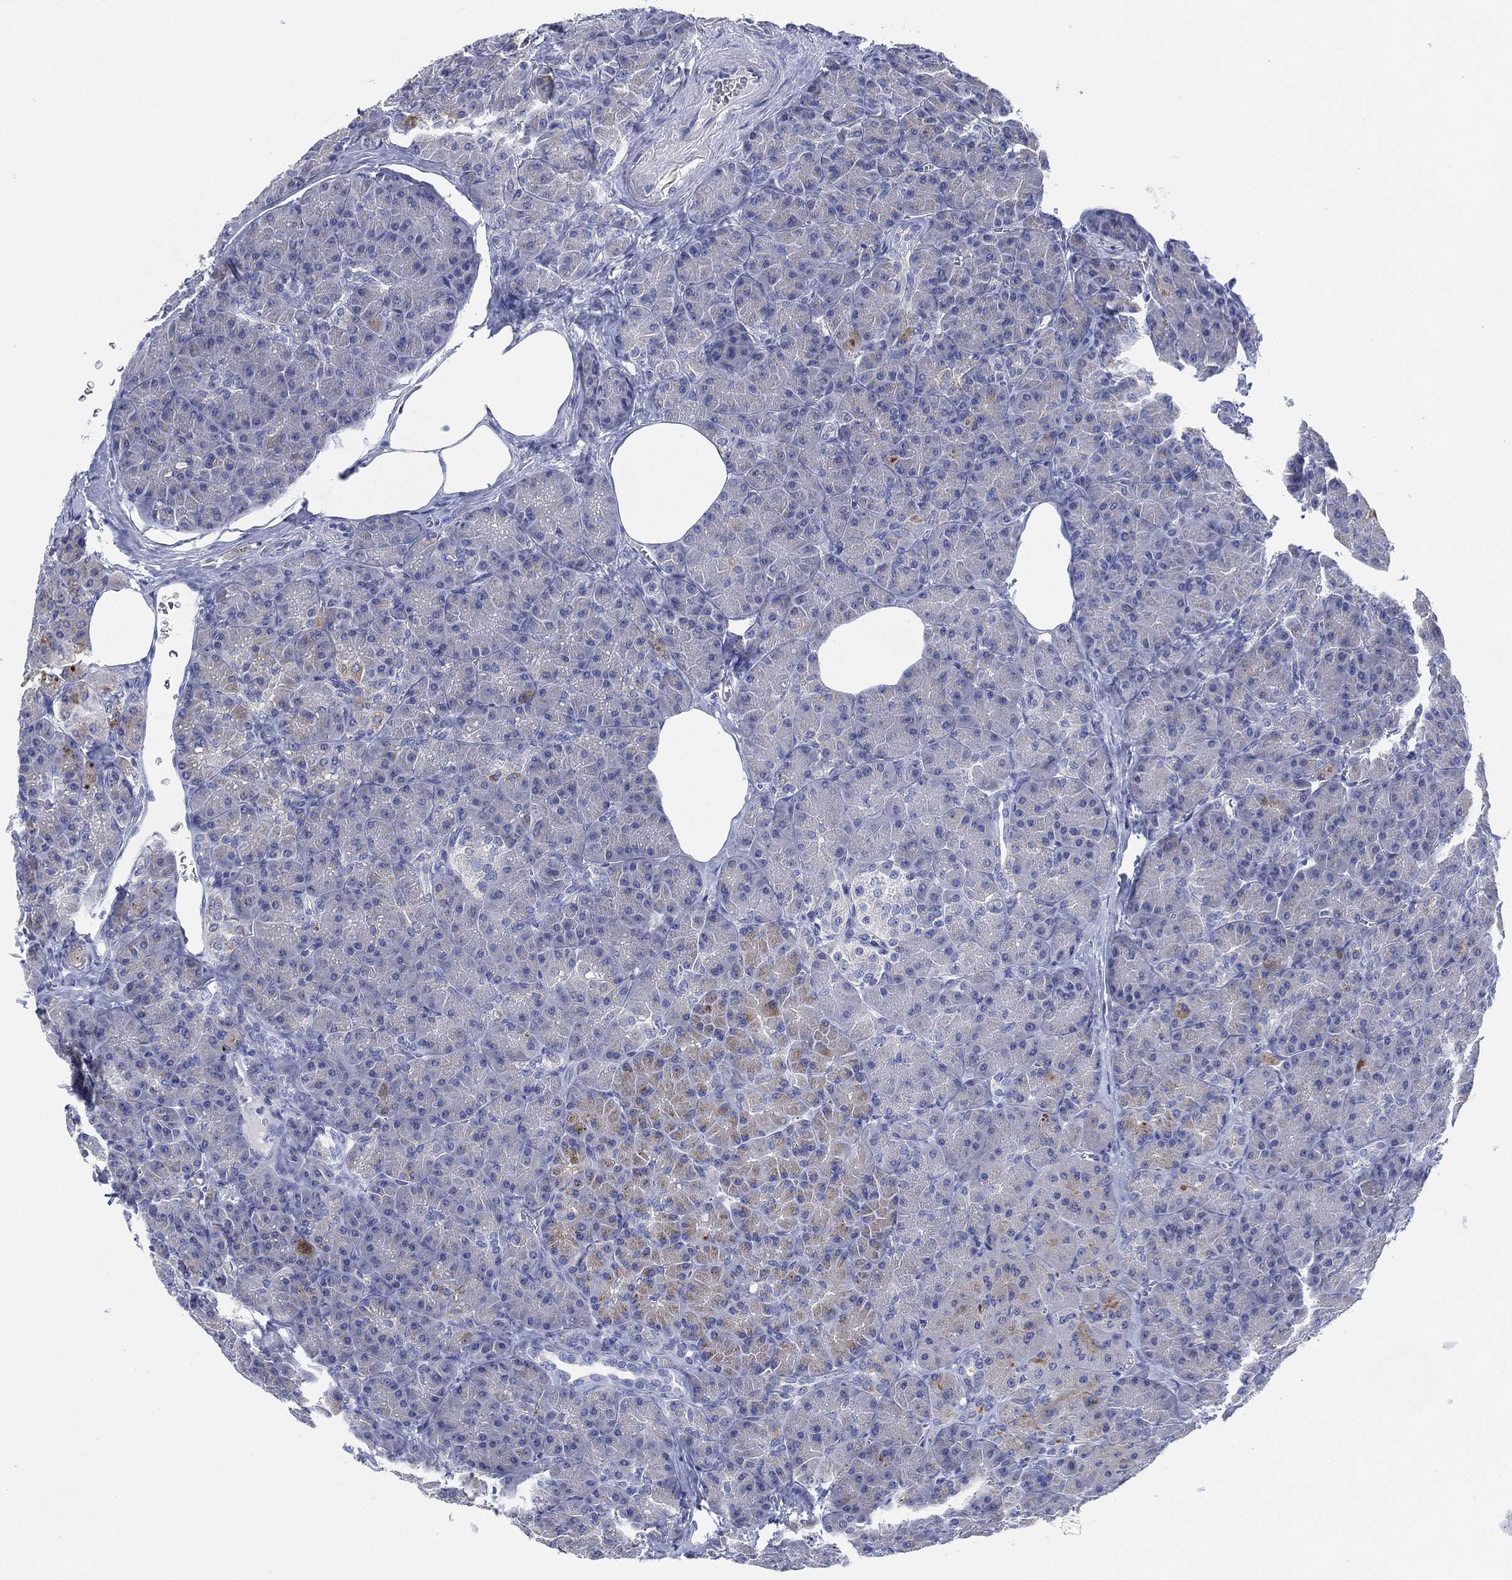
{"staining": {"intensity": "weak", "quantity": "<25%", "location": "cytoplasmic/membranous"}, "tissue": "pancreas", "cell_type": "Exocrine glandular cells", "image_type": "normal", "snomed": [{"axis": "morphology", "description": "Normal tissue, NOS"}, {"axis": "topography", "description": "Pancreas"}], "caption": "Exocrine glandular cells are negative for protein expression in normal human pancreas. (Brightfield microscopy of DAB (3,3'-diaminobenzidine) immunohistochemistry at high magnification).", "gene": "ADAD2", "patient": {"sex": "male", "age": 57}}